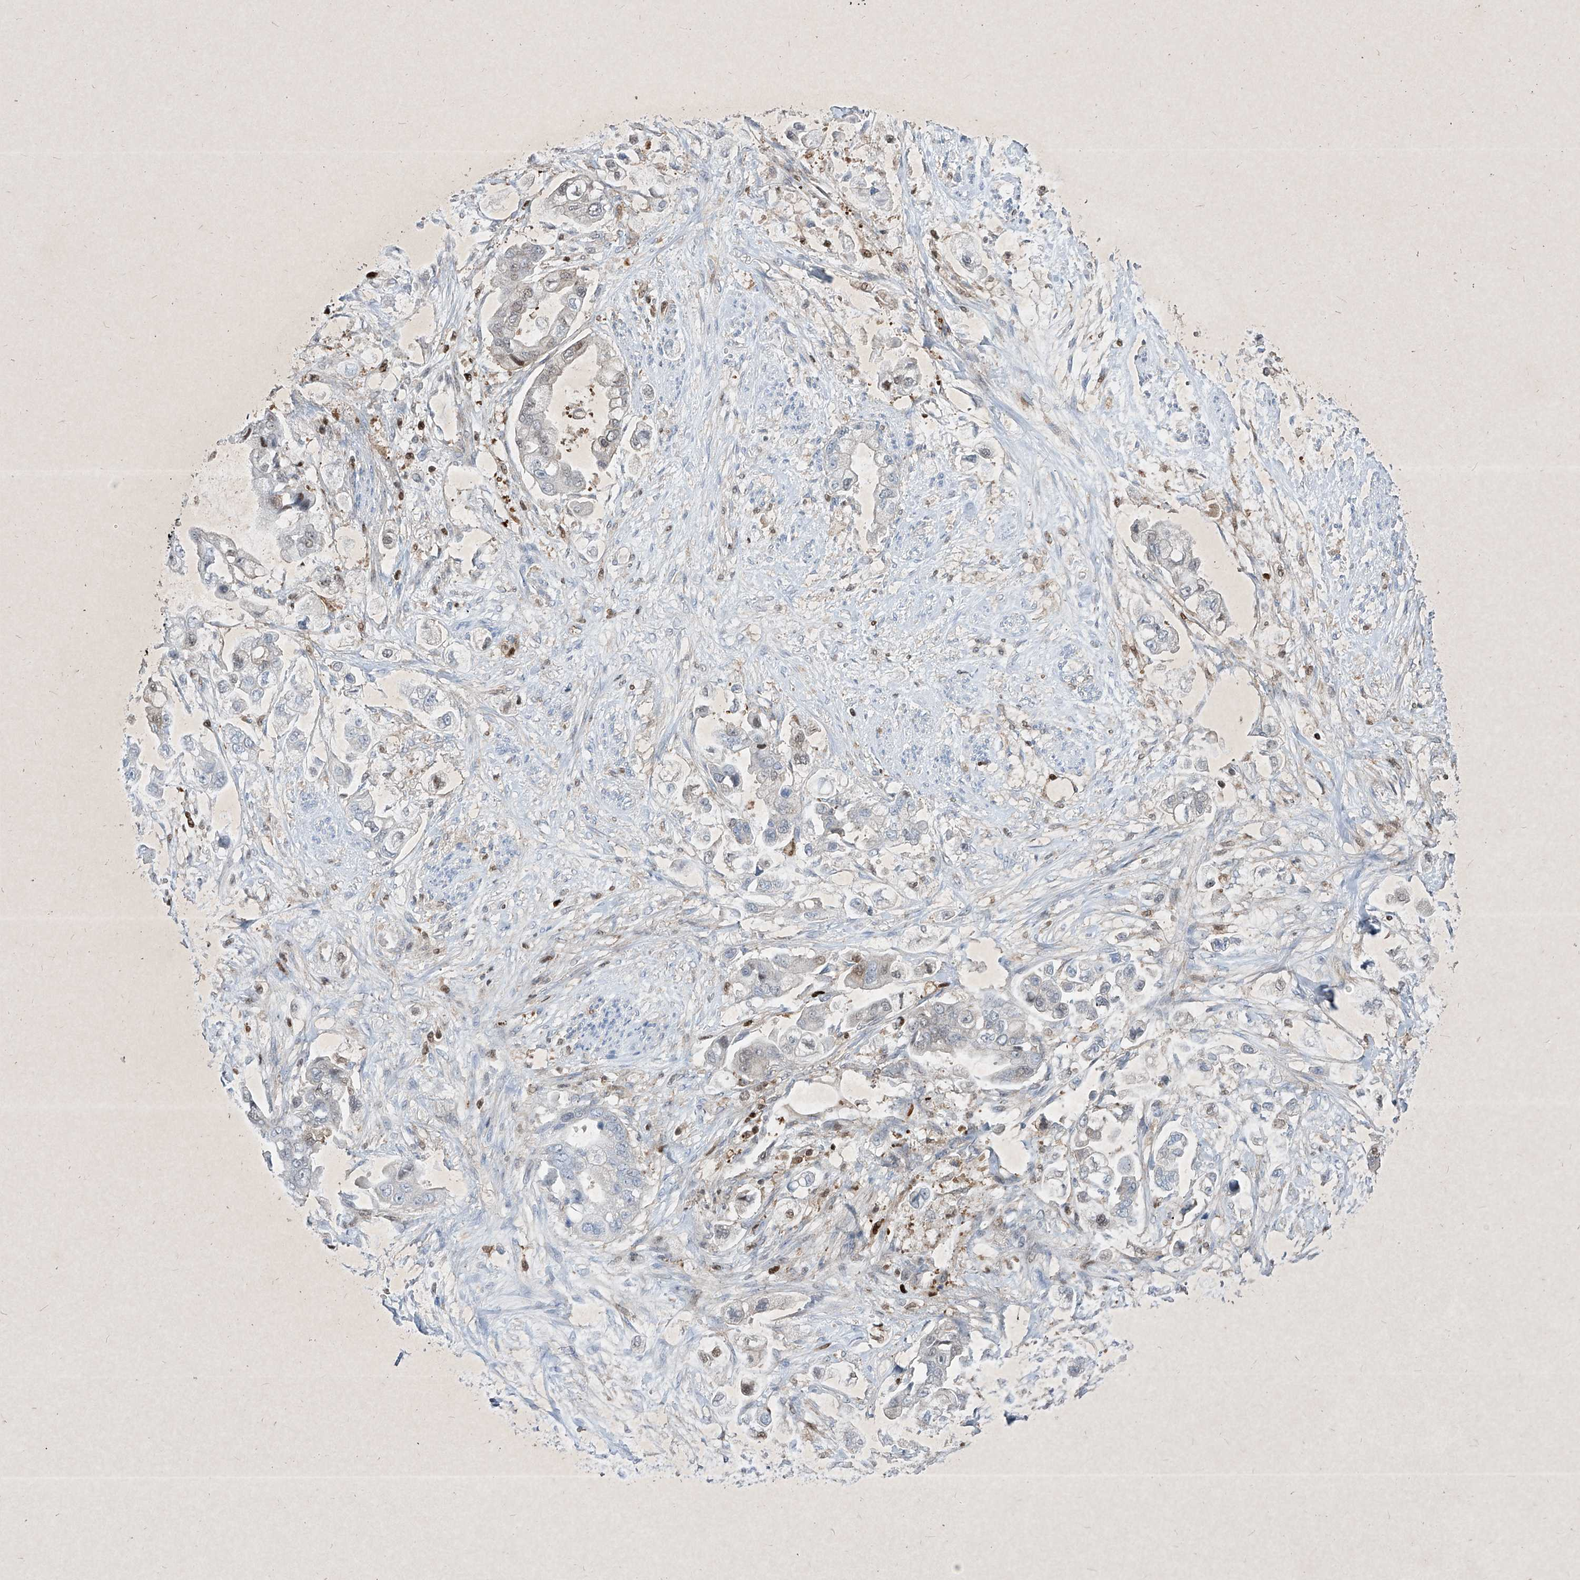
{"staining": {"intensity": "negative", "quantity": "none", "location": "none"}, "tissue": "stomach cancer", "cell_type": "Tumor cells", "image_type": "cancer", "snomed": [{"axis": "morphology", "description": "Adenocarcinoma, NOS"}, {"axis": "topography", "description": "Stomach"}], "caption": "Tumor cells show no significant staining in stomach cancer (adenocarcinoma).", "gene": "PSMB10", "patient": {"sex": "male", "age": 62}}